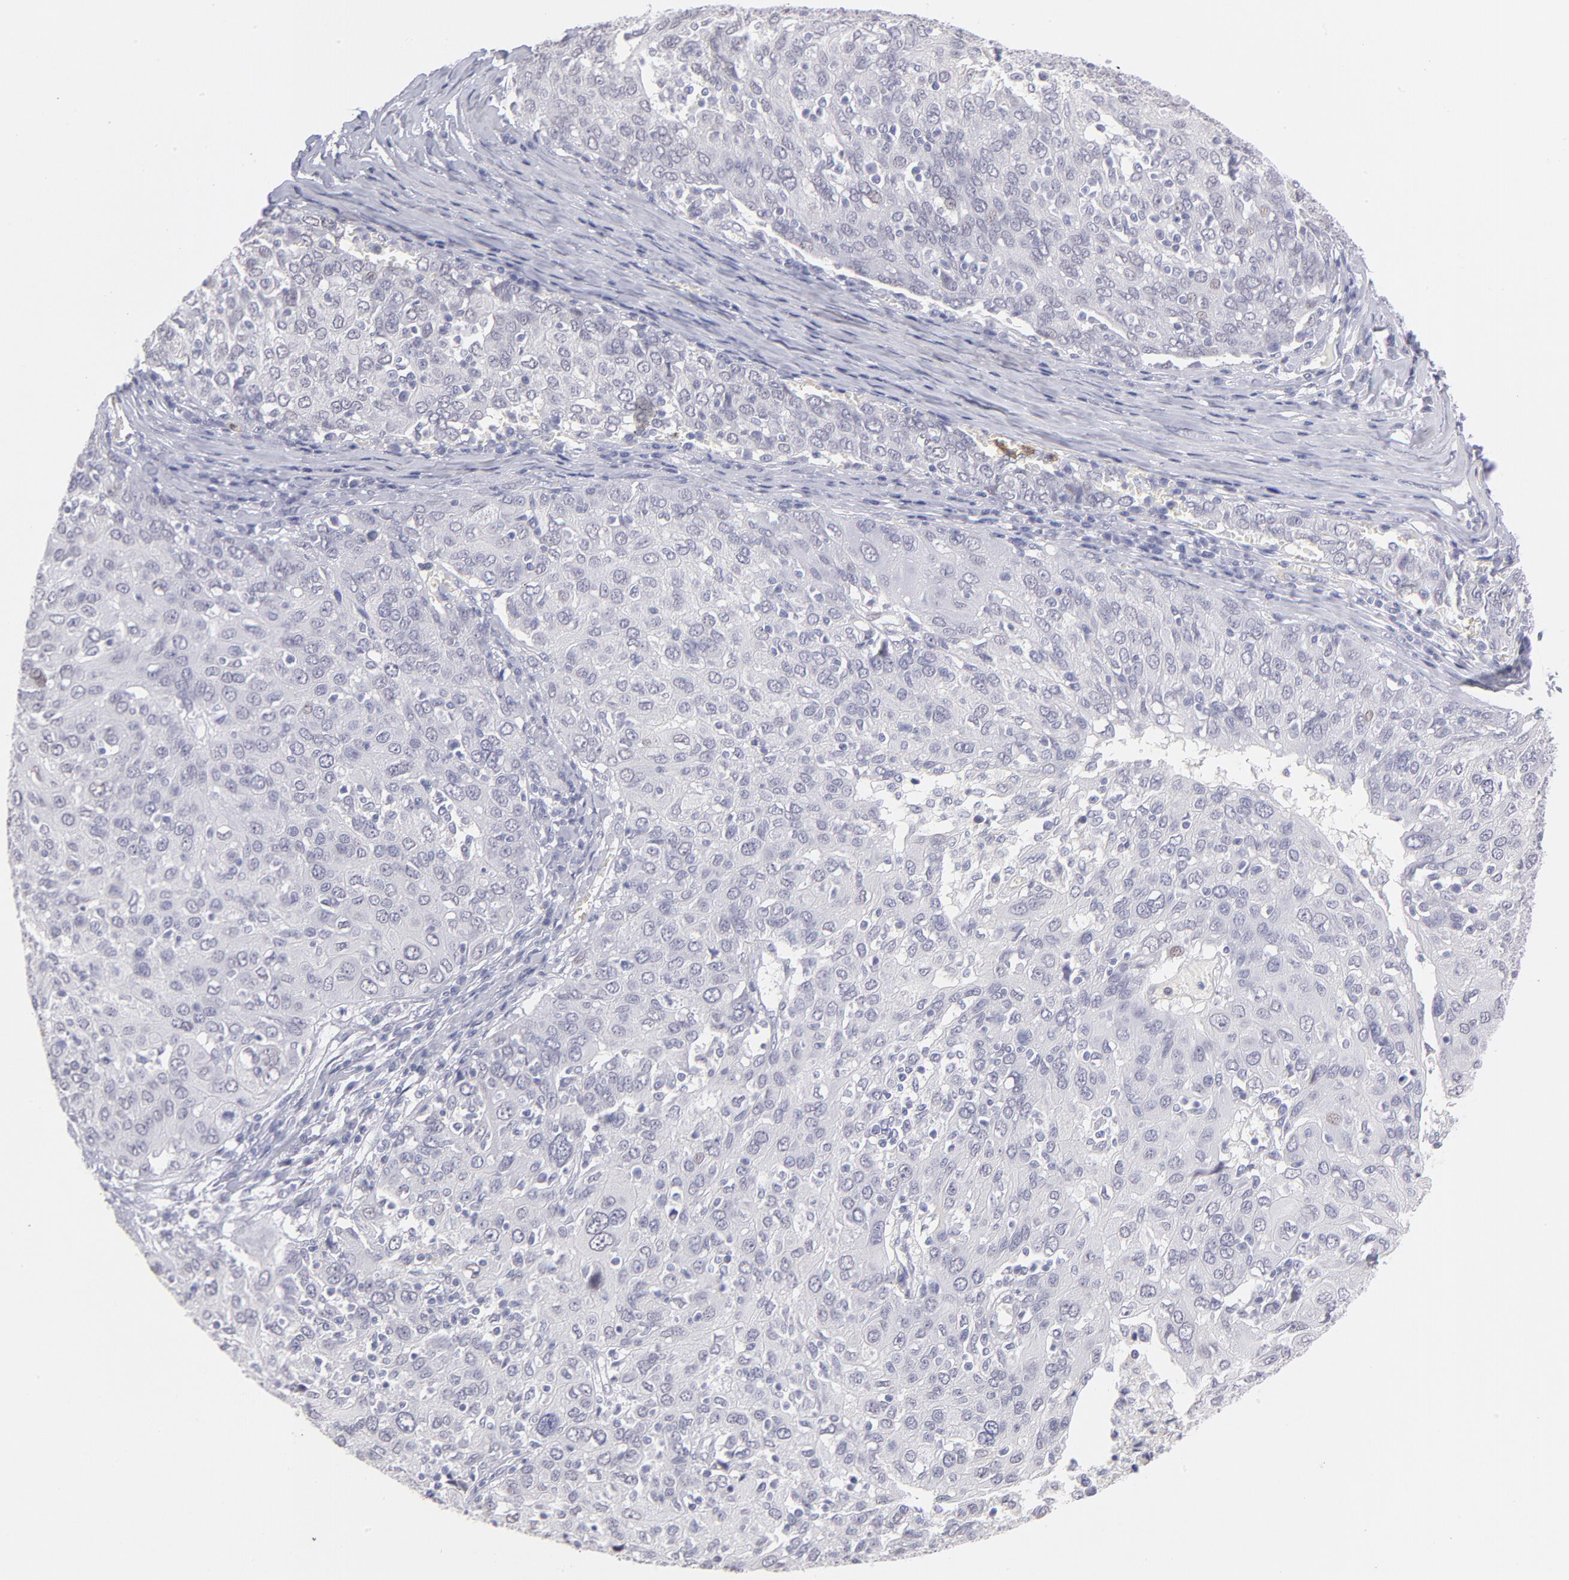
{"staining": {"intensity": "negative", "quantity": "none", "location": "none"}, "tissue": "ovarian cancer", "cell_type": "Tumor cells", "image_type": "cancer", "snomed": [{"axis": "morphology", "description": "Carcinoma, endometroid"}, {"axis": "topography", "description": "Ovary"}], "caption": "Tumor cells show no significant protein expression in endometroid carcinoma (ovarian).", "gene": "LTB4R", "patient": {"sex": "female", "age": 50}}